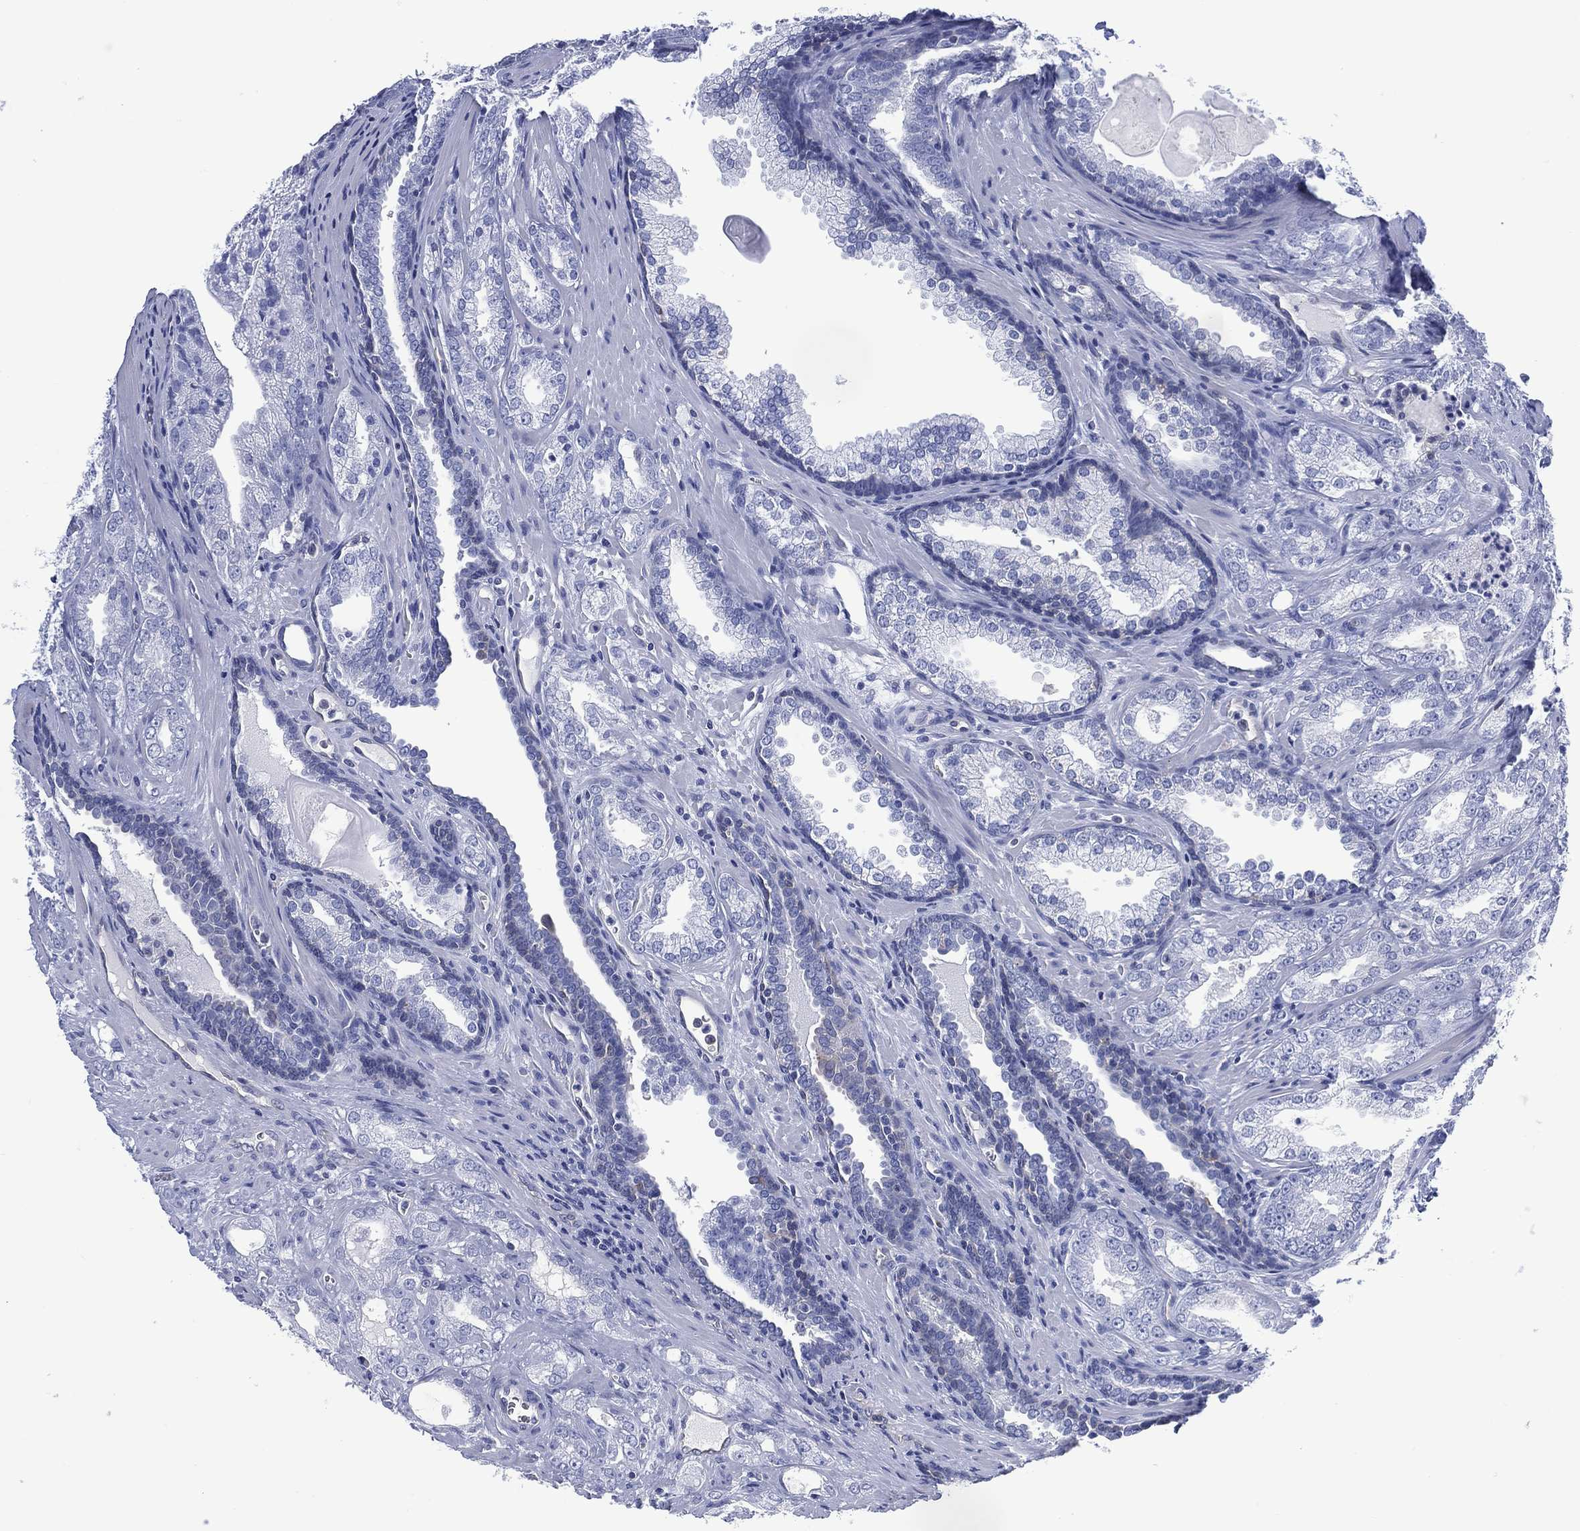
{"staining": {"intensity": "negative", "quantity": "none", "location": "none"}, "tissue": "prostate cancer", "cell_type": "Tumor cells", "image_type": "cancer", "snomed": [{"axis": "morphology", "description": "Adenocarcinoma, NOS"}, {"axis": "morphology", "description": "Adenocarcinoma, High grade"}, {"axis": "topography", "description": "Prostate"}], "caption": "High power microscopy micrograph of an immunohistochemistry (IHC) image of prostate cancer (high-grade adenocarcinoma), revealing no significant positivity in tumor cells. (Brightfield microscopy of DAB (3,3'-diaminobenzidine) immunohistochemistry (IHC) at high magnification).", "gene": "DDI1", "patient": {"sex": "male", "age": 70}}